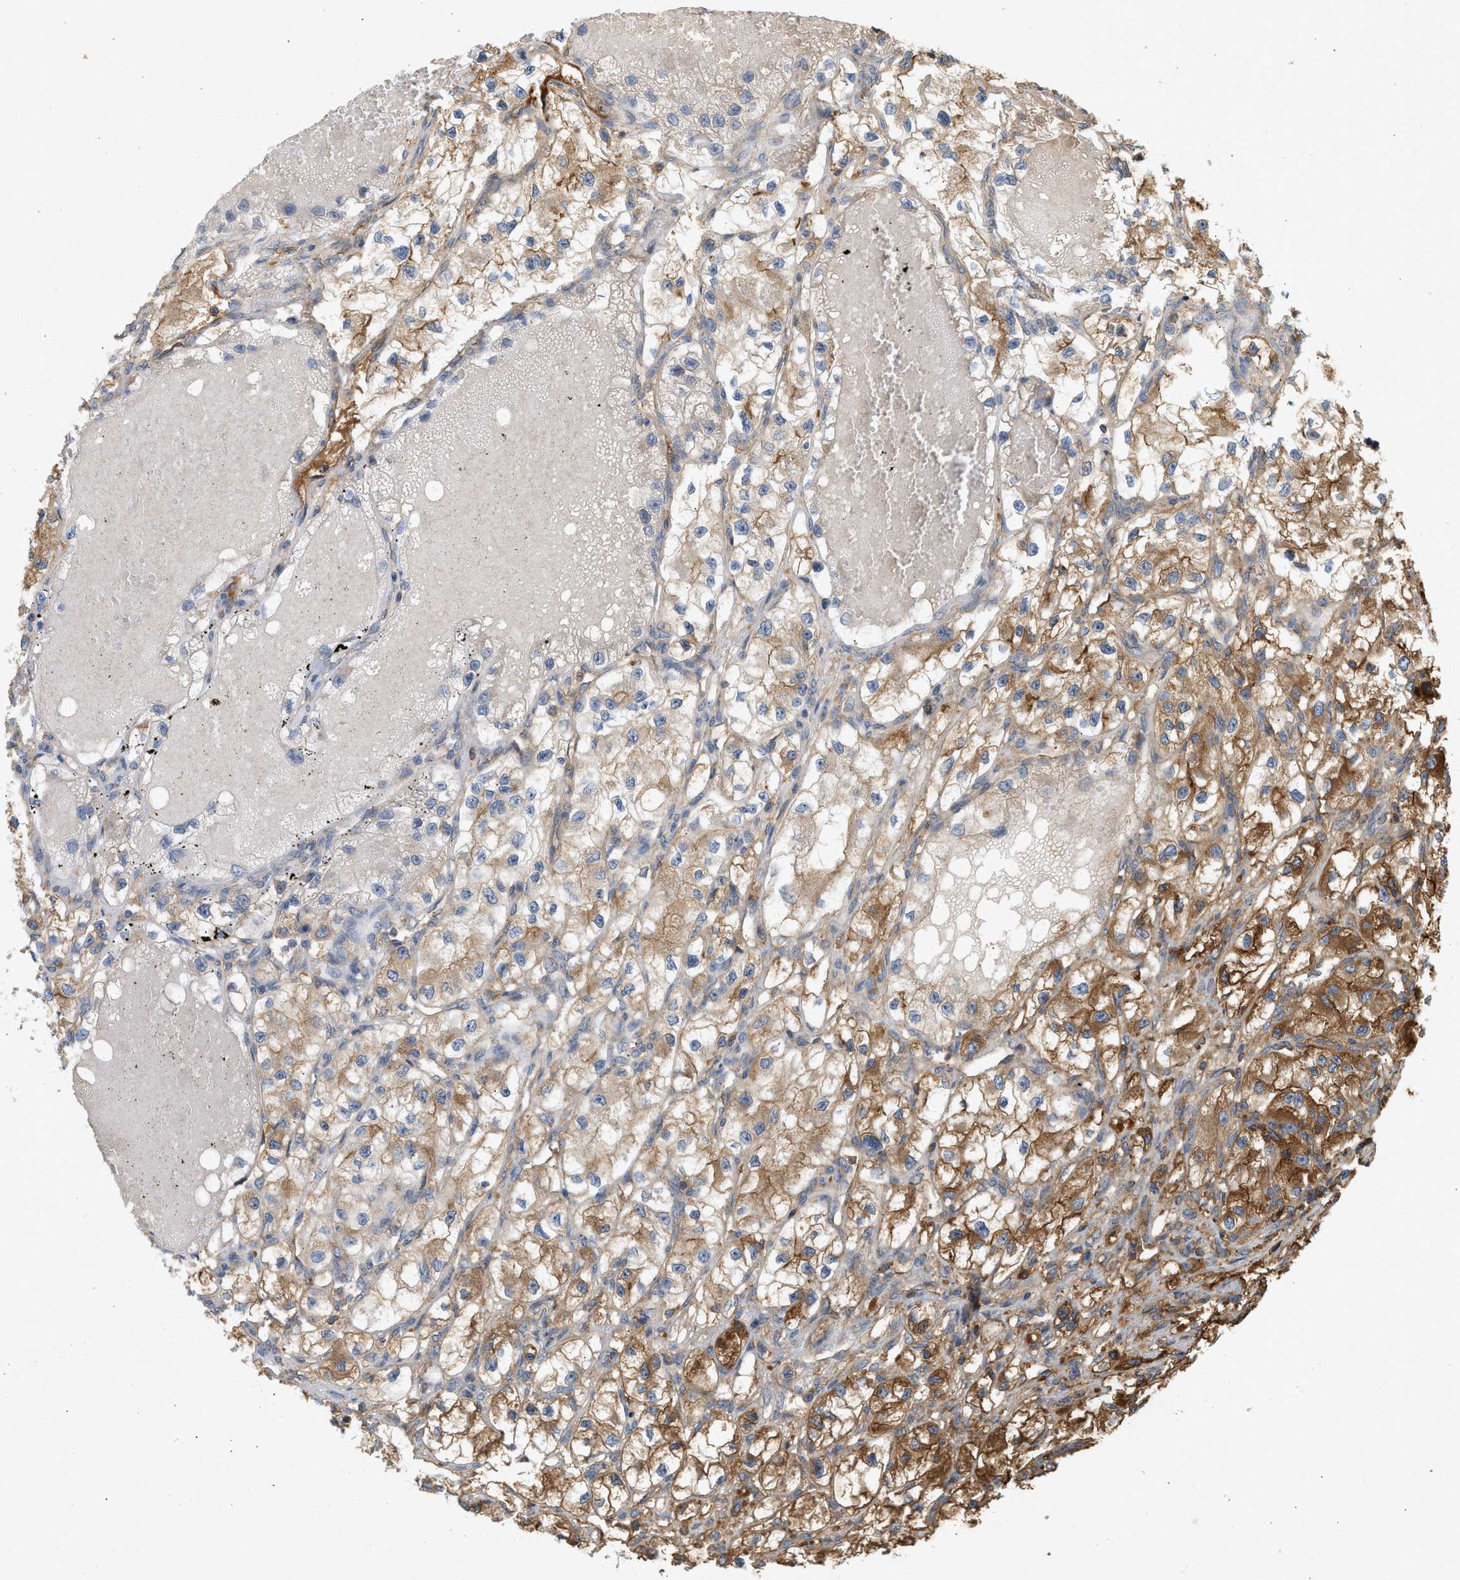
{"staining": {"intensity": "moderate", "quantity": "25%-75%", "location": "cytoplasmic/membranous"}, "tissue": "renal cancer", "cell_type": "Tumor cells", "image_type": "cancer", "snomed": [{"axis": "morphology", "description": "Adenocarcinoma, NOS"}, {"axis": "topography", "description": "Kidney"}], "caption": "Immunohistochemical staining of renal cancer (adenocarcinoma) shows moderate cytoplasmic/membranous protein positivity in about 25%-75% of tumor cells.", "gene": "F8", "patient": {"sex": "female", "age": 57}}